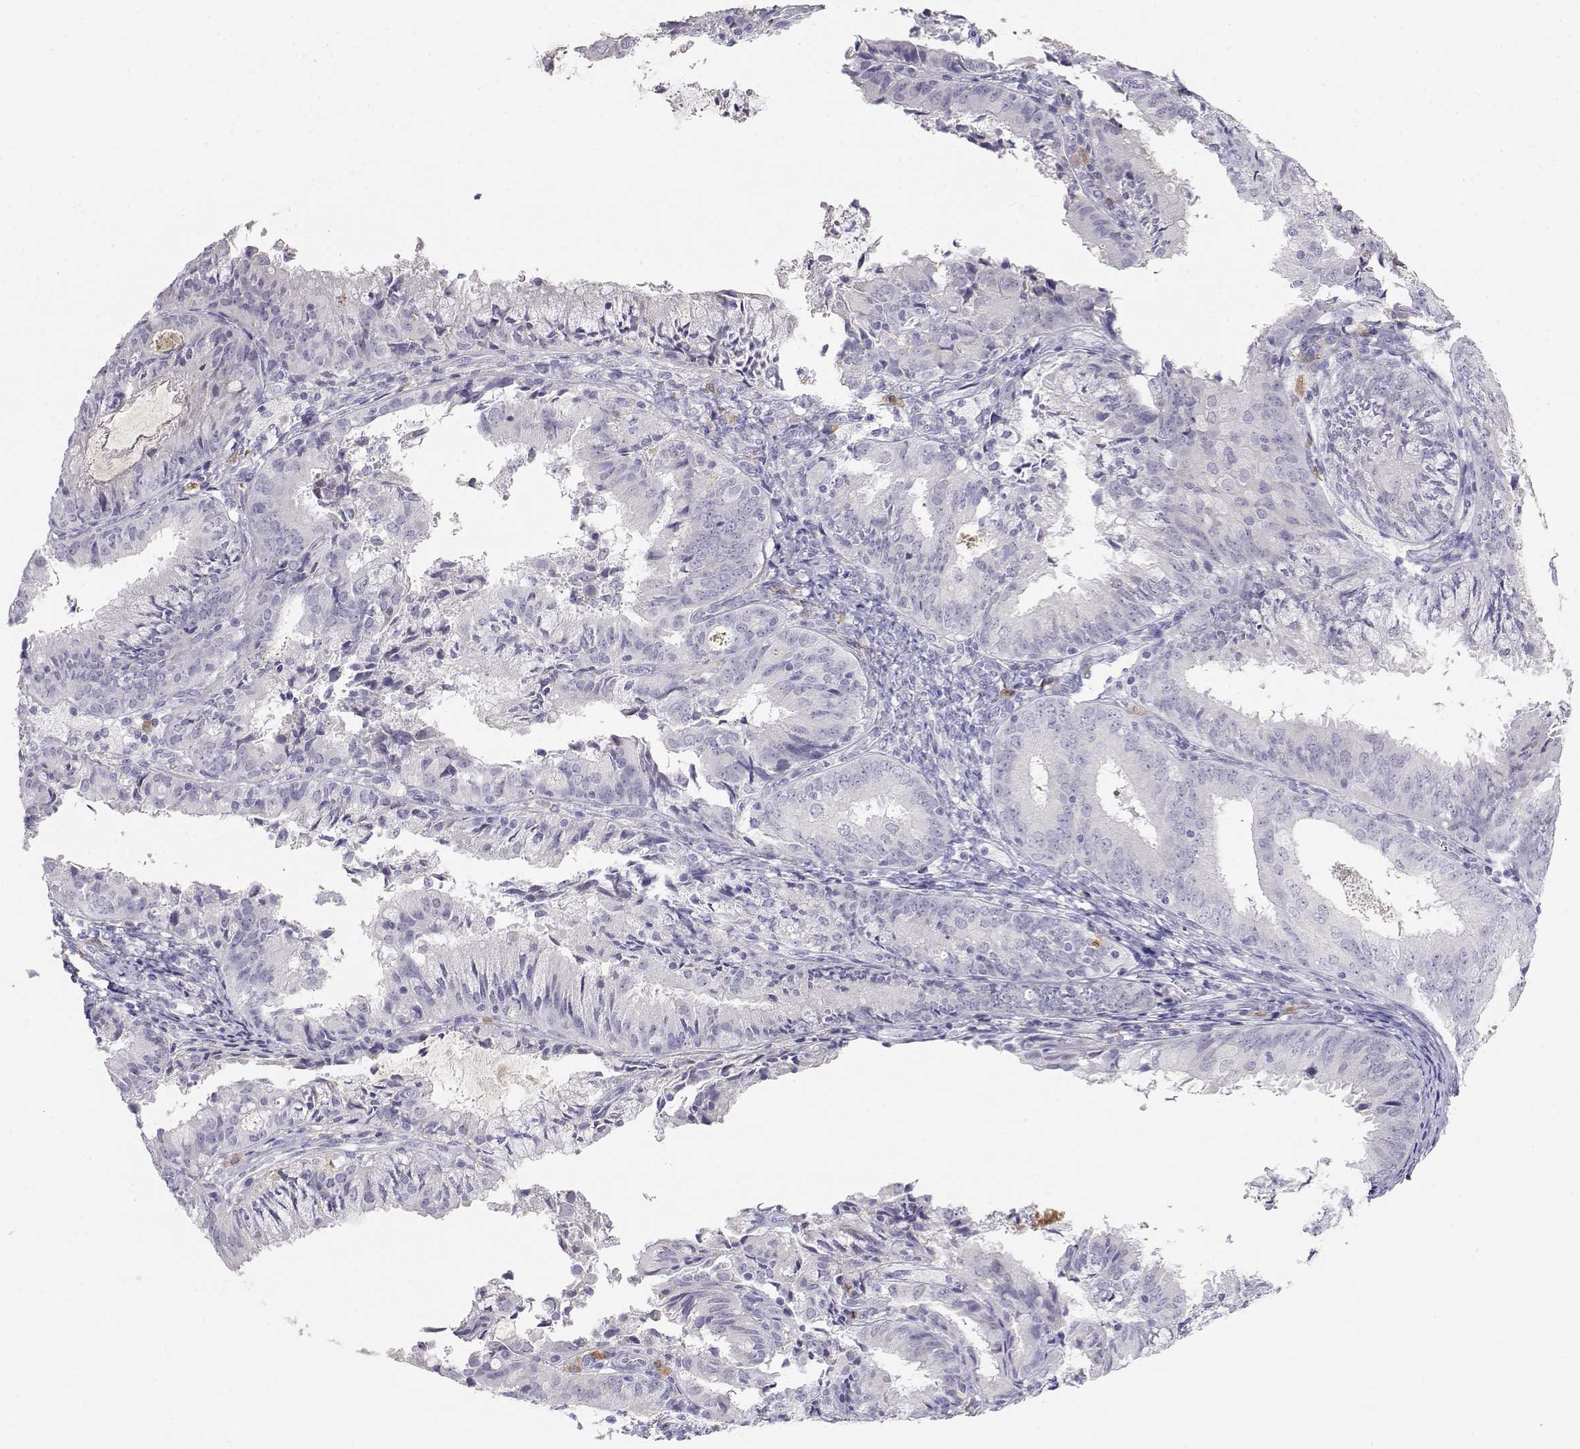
{"staining": {"intensity": "negative", "quantity": "none", "location": "none"}, "tissue": "endometrial cancer", "cell_type": "Tumor cells", "image_type": "cancer", "snomed": [{"axis": "morphology", "description": "Adenocarcinoma, NOS"}, {"axis": "topography", "description": "Endometrium"}], "caption": "Tumor cells show no significant expression in adenocarcinoma (endometrial).", "gene": "CDHR1", "patient": {"sex": "female", "age": 57}}